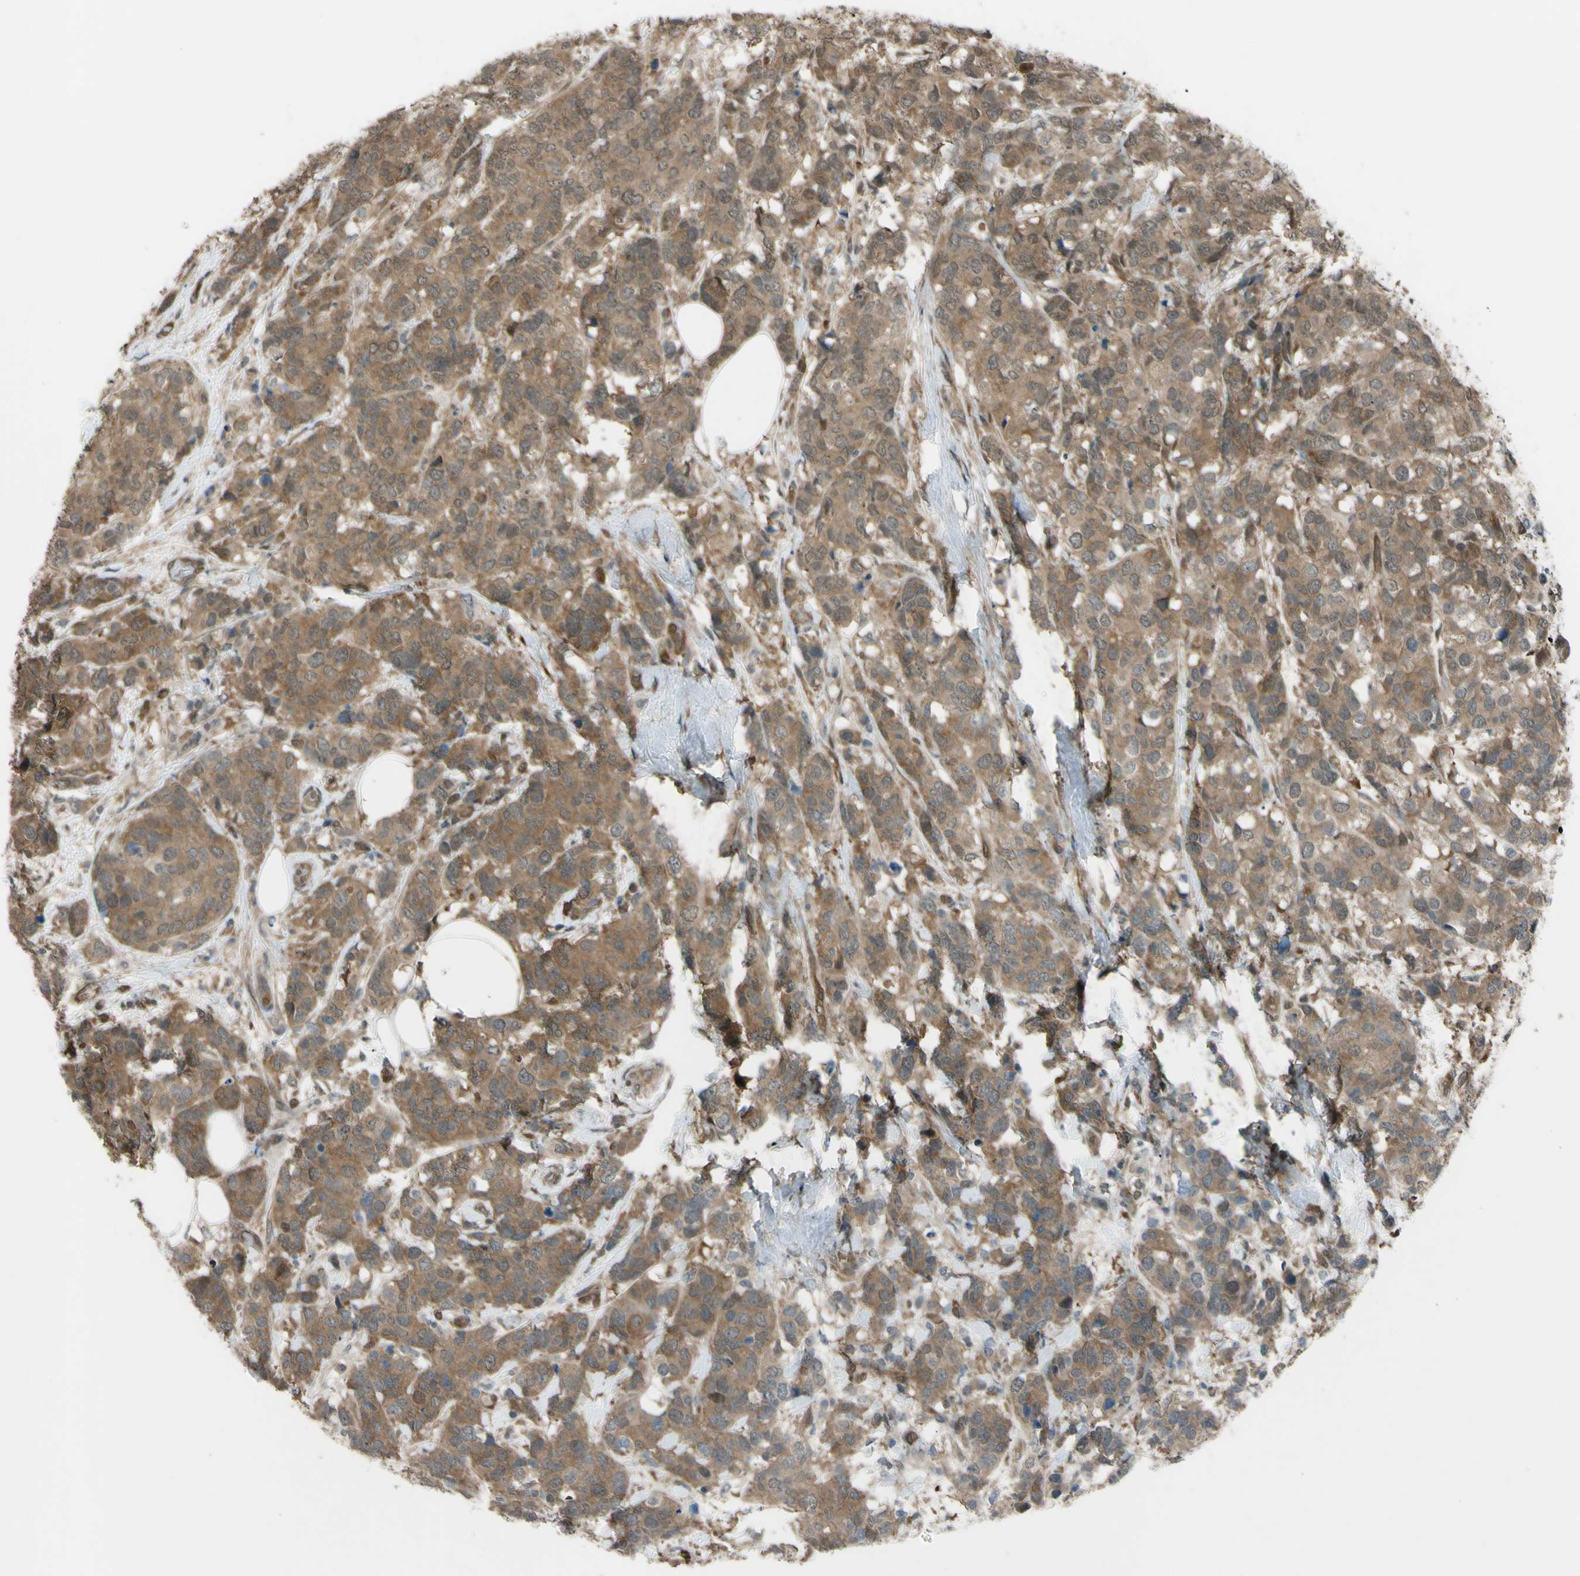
{"staining": {"intensity": "moderate", "quantity": ">75%", "location": "cytoplasmic/membranous"}, "tissue": "breast cancer", "cell_type": "Tumor cells", "image_type": "cancer", "snomed": [{"axis": "morphology", "description": "Lobular carcinoma"}, {"axis": "topography", "description": "Breast"}], "caption": "IHC image of breast cancer stained for a protein (brown), which reveals medium levels of moderate cytoplasmic/membranous expression in approximately >75% of tumor cells.", "gene": "YWHAQ", "patient": {"sex": "female", "age": 59}}